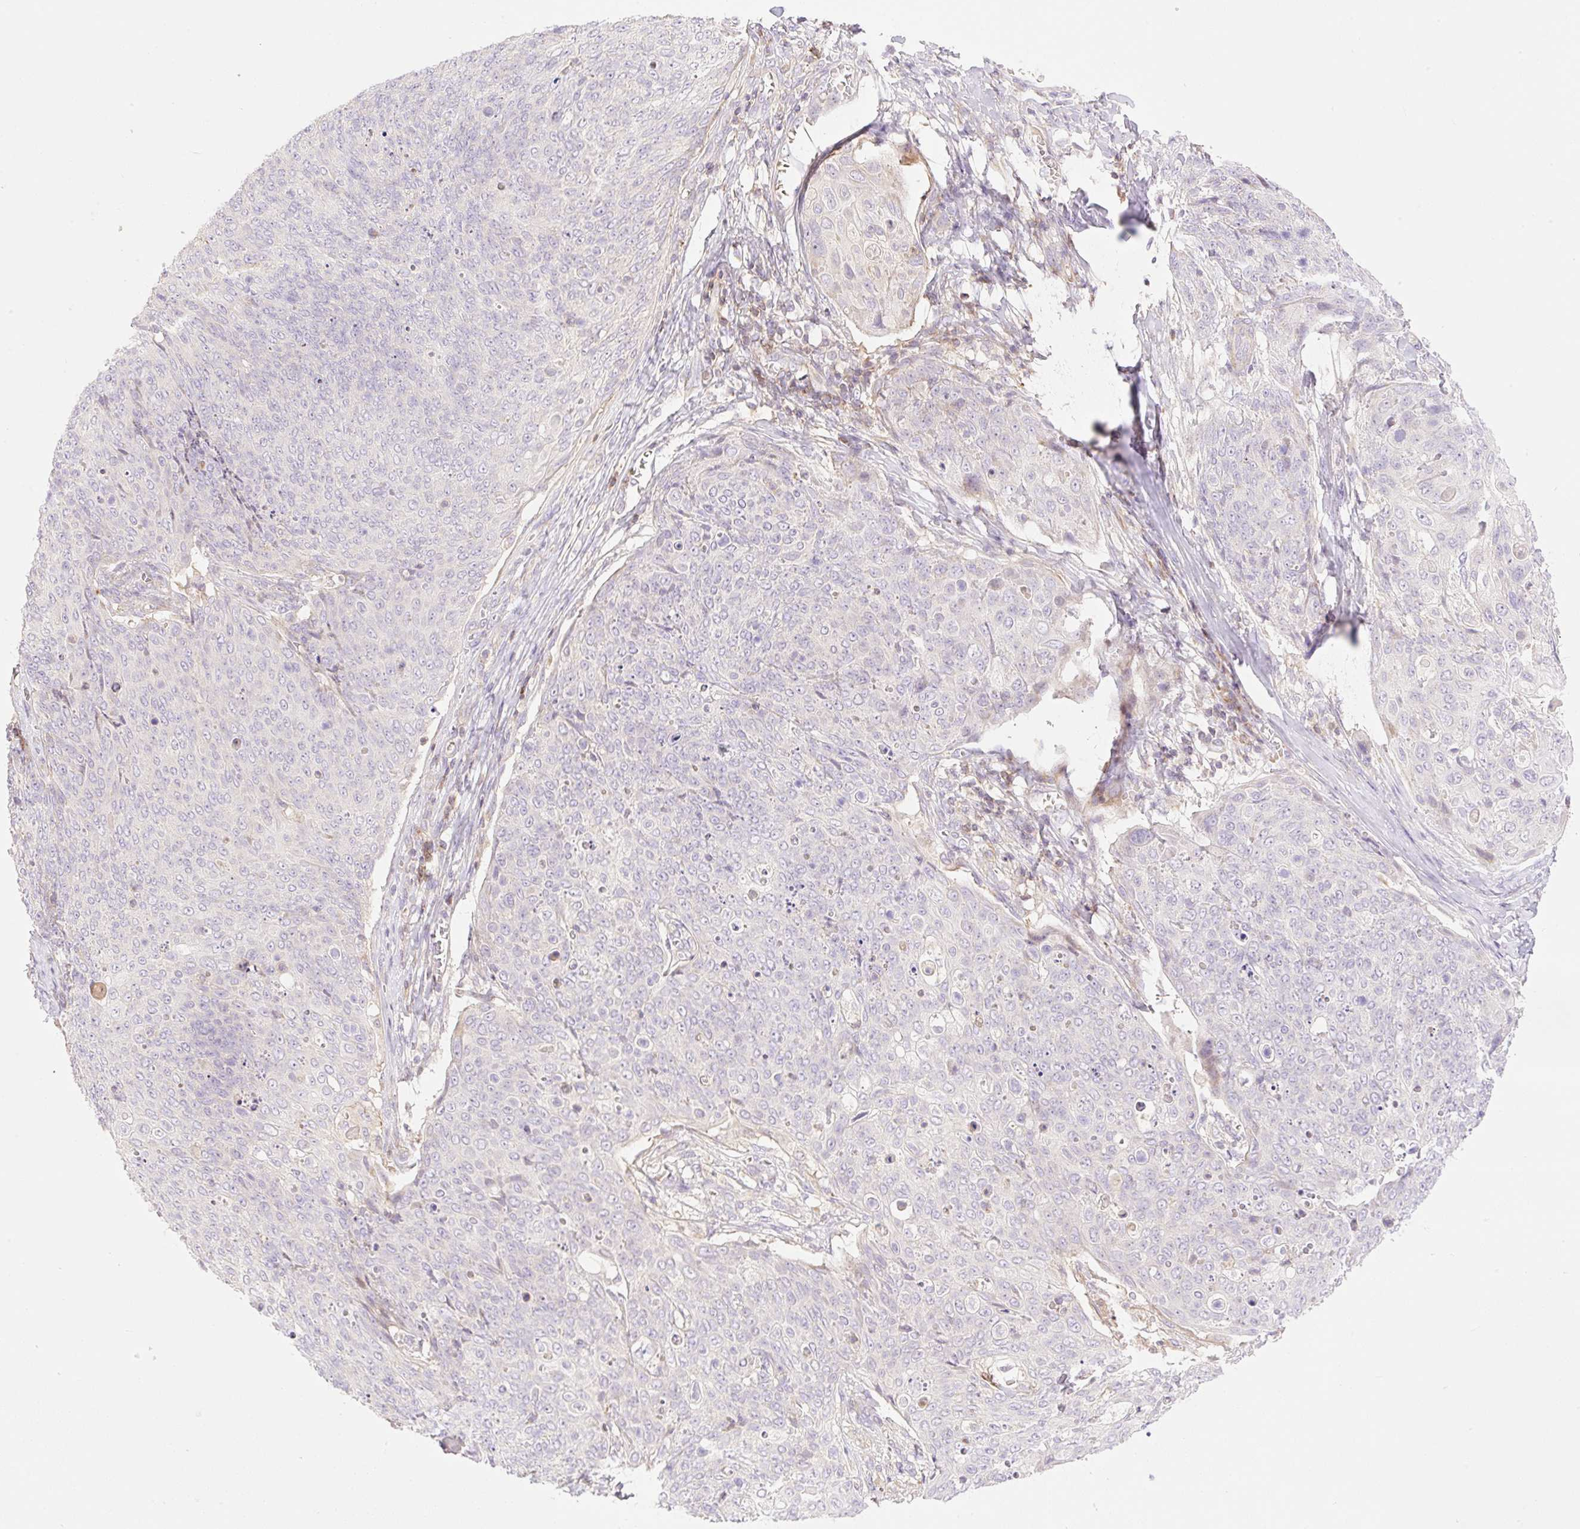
{"staining": {"intensity": "negative", "quantity": "none", "location": "none"}, "tissue": "skin cancer", "cell_type": "Tumor cells", "image_type": "cancer", "snomed": [{"axis": "morphology", "description": "Squamous cell carcinoma, NOS"}, {"axis": "topography", "description": "Skin"}, {"axis": "topography", "description": "Vulva"}], "caption": "Tumor cells show no significant protein expression in skin cancer (squamous cell carcinoma). (IHC, brightfield microscopy, high magnification).", "gene": "VPS25", "patient": {"sex": "female", "age": 85}}